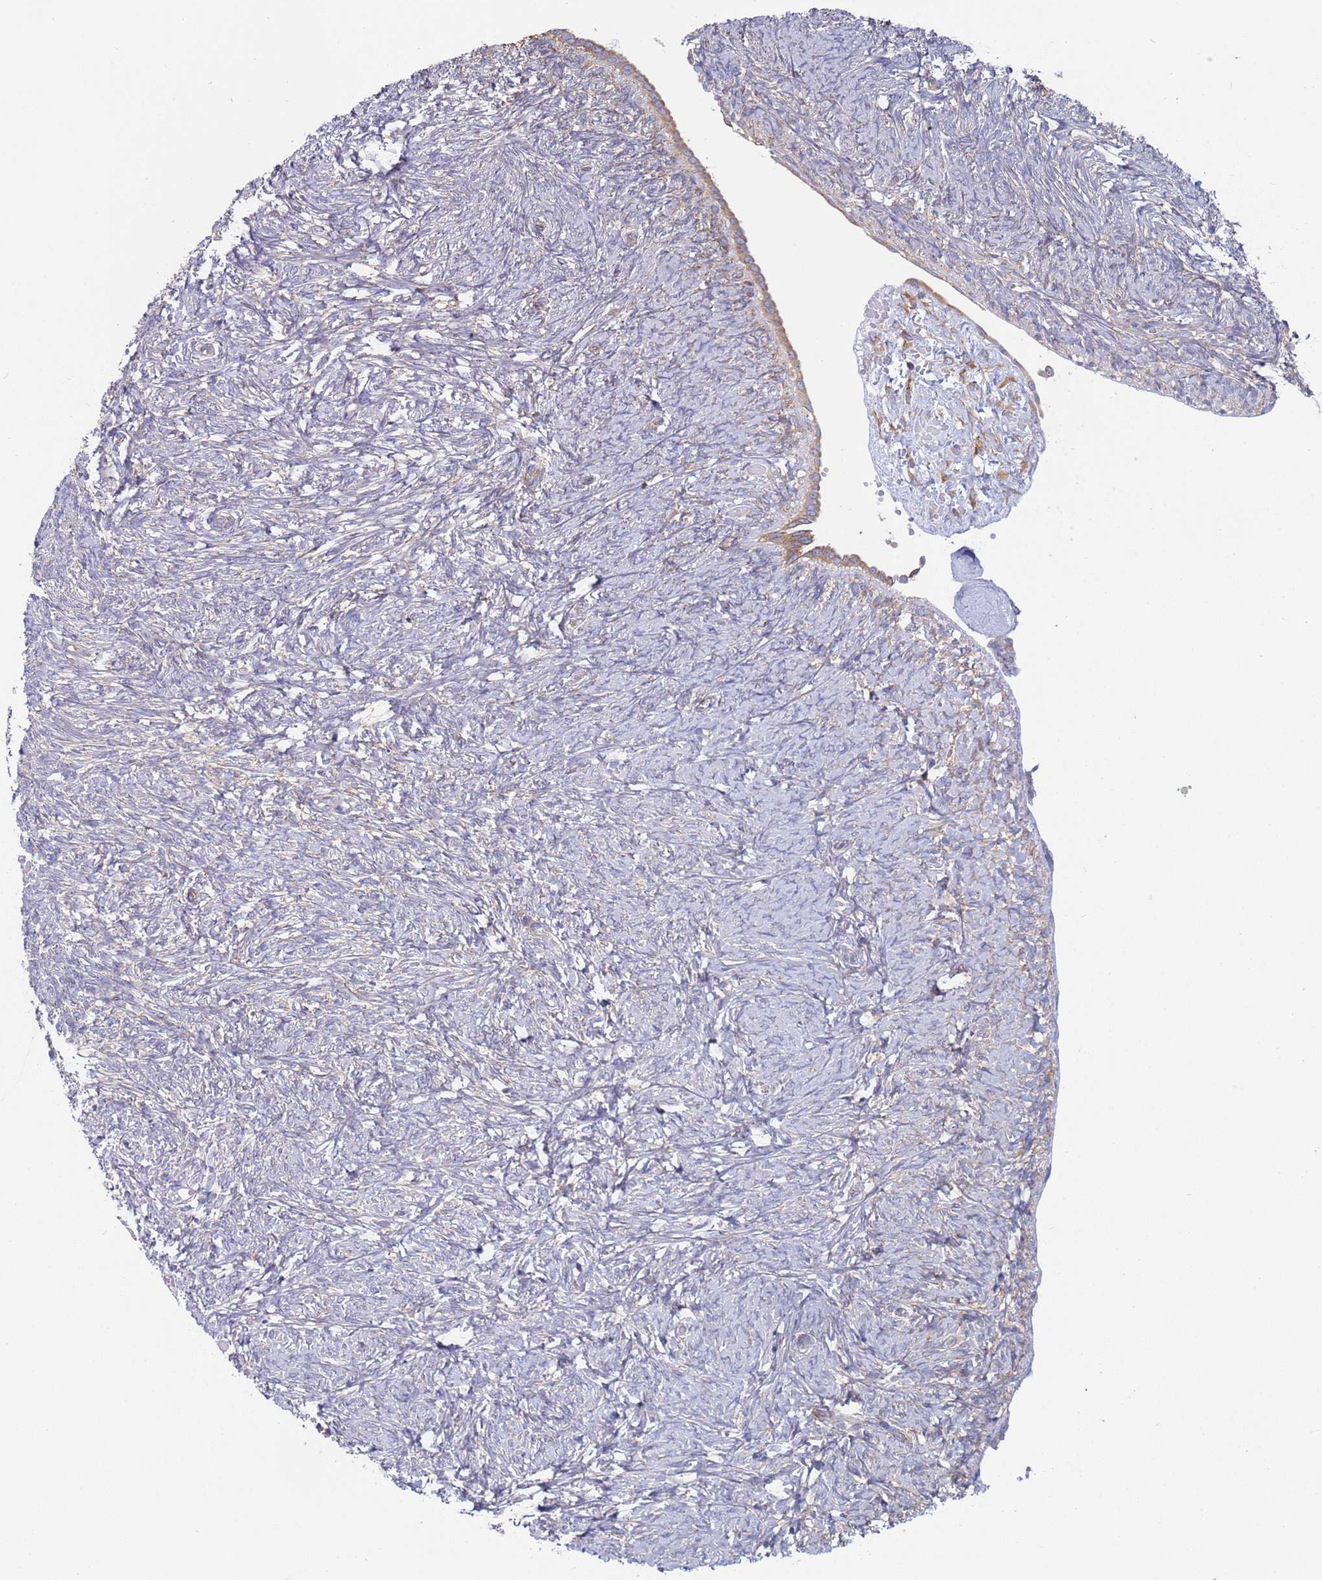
{"staining": {"intensity": "negative", "quantity": "none", "location": "none"}, "tissue": "ovary", "cell_type": "Ovarian stroma cells", "image_type": "normal", "snomed": [{"axis": "morphology", "description": "Normal tissue, NOS"}, {"axis": "topography", "description": "Ovary"}], "caption": "This is a image of immunohistochemistry staining of benign ovary, which shows no positivity in ovarian stroma cells.", "gene": "ENSG00000286098", "patient": {"sex": "female", "age": 41}}